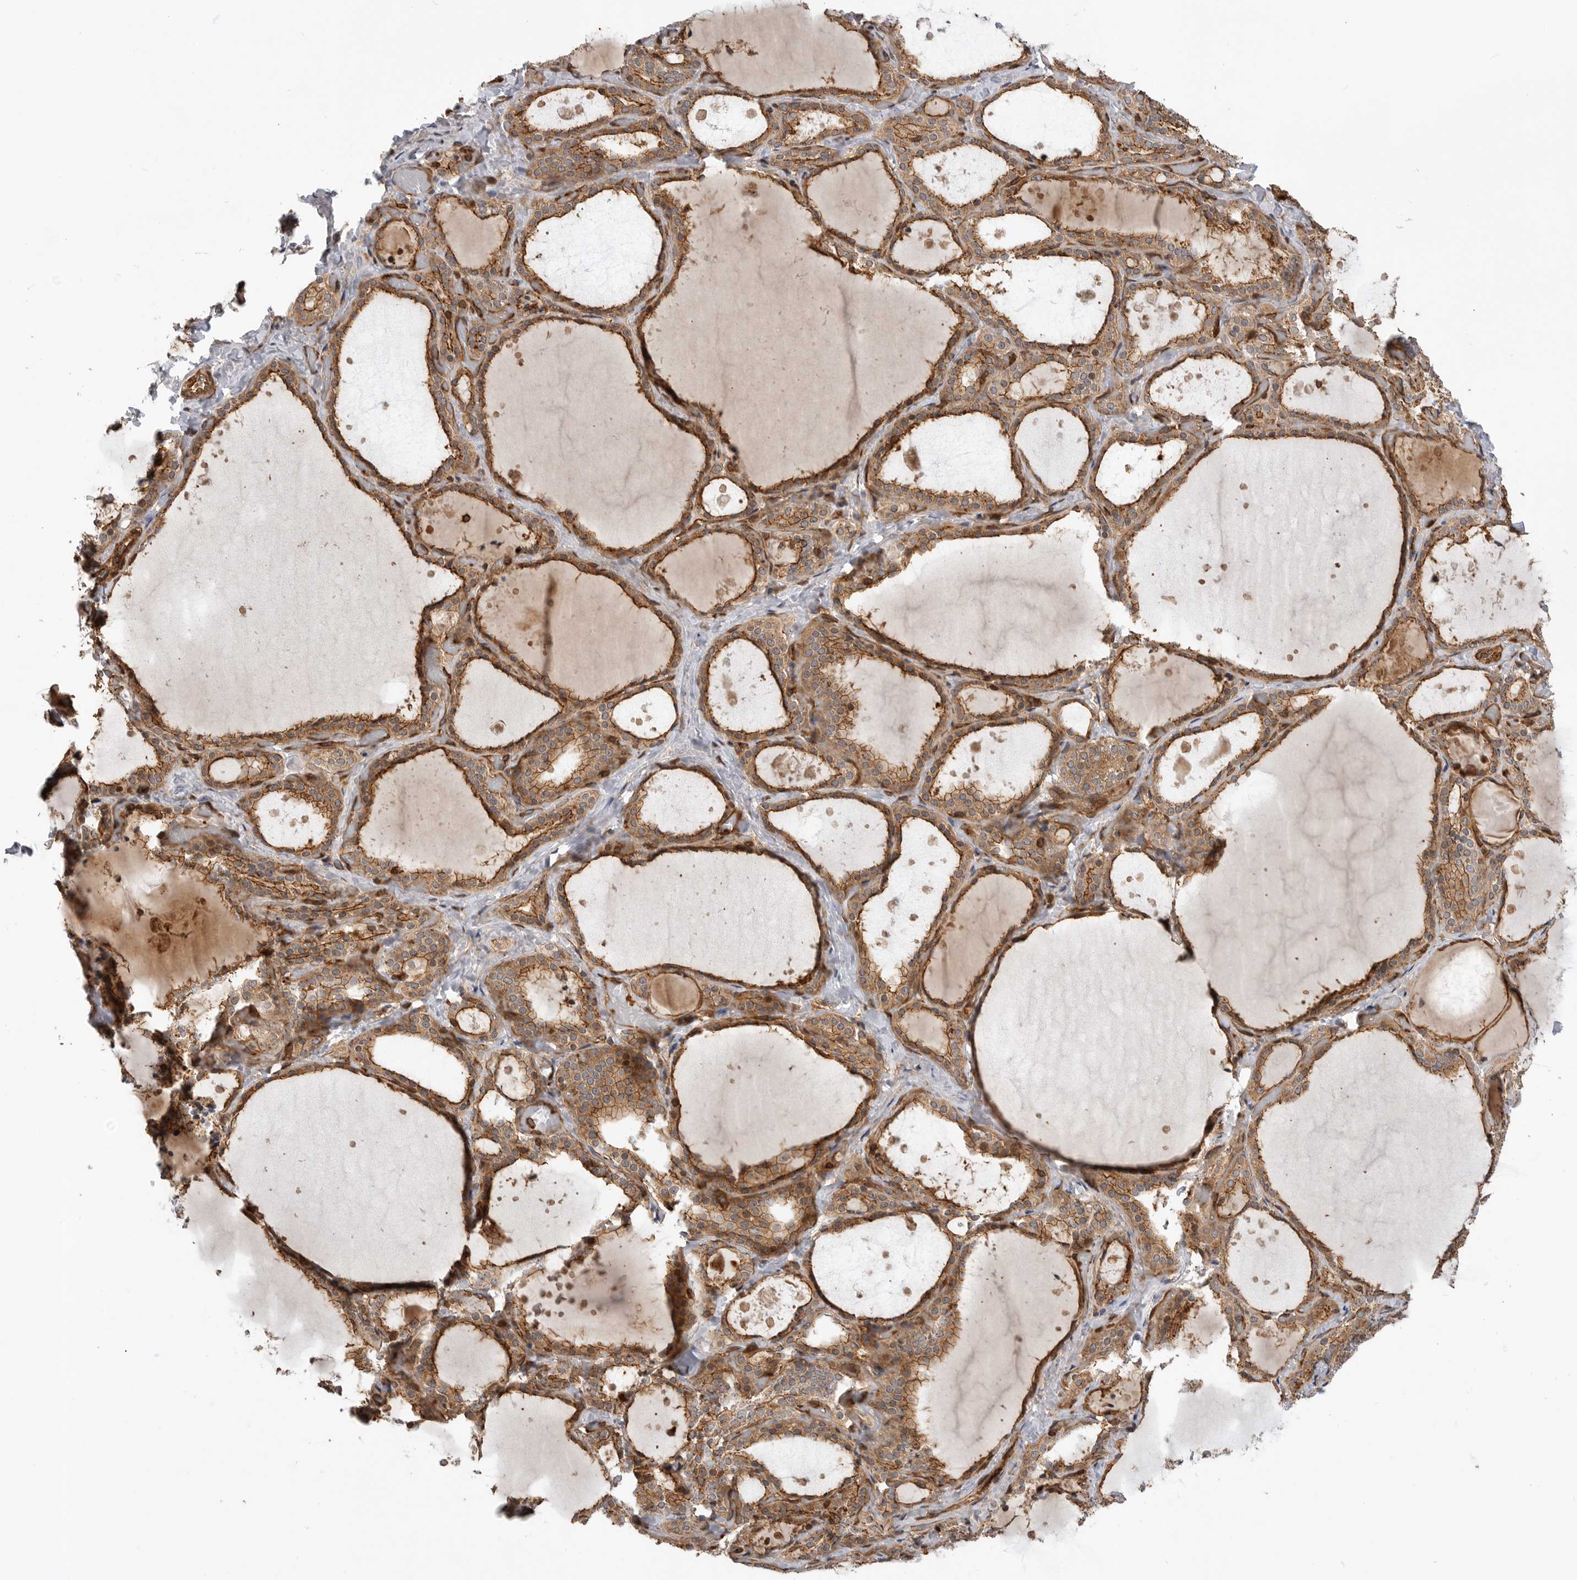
{"staining": {"intensity": "moderate", "quantity": ">75%", "location": "cytoplasmic/membranous"}, "tissue": "thyroid gland", "cell_type": "Glandular cells", "image_type": "normal", "snomed": [{"axis": "morphology", "description": "Normal tissue, NOS"}, {"axis": "topography", "description": "Thyroid gland"}], "caption": "Moderate cytoplasmic/membranous positivity for a protein is appreciated in about >75% of glandular cells of normal thyroid gland using immunohistochemistry (IHC).", "gene": "GPATCH2", "patient": {"sex": "female", "age": 44}}